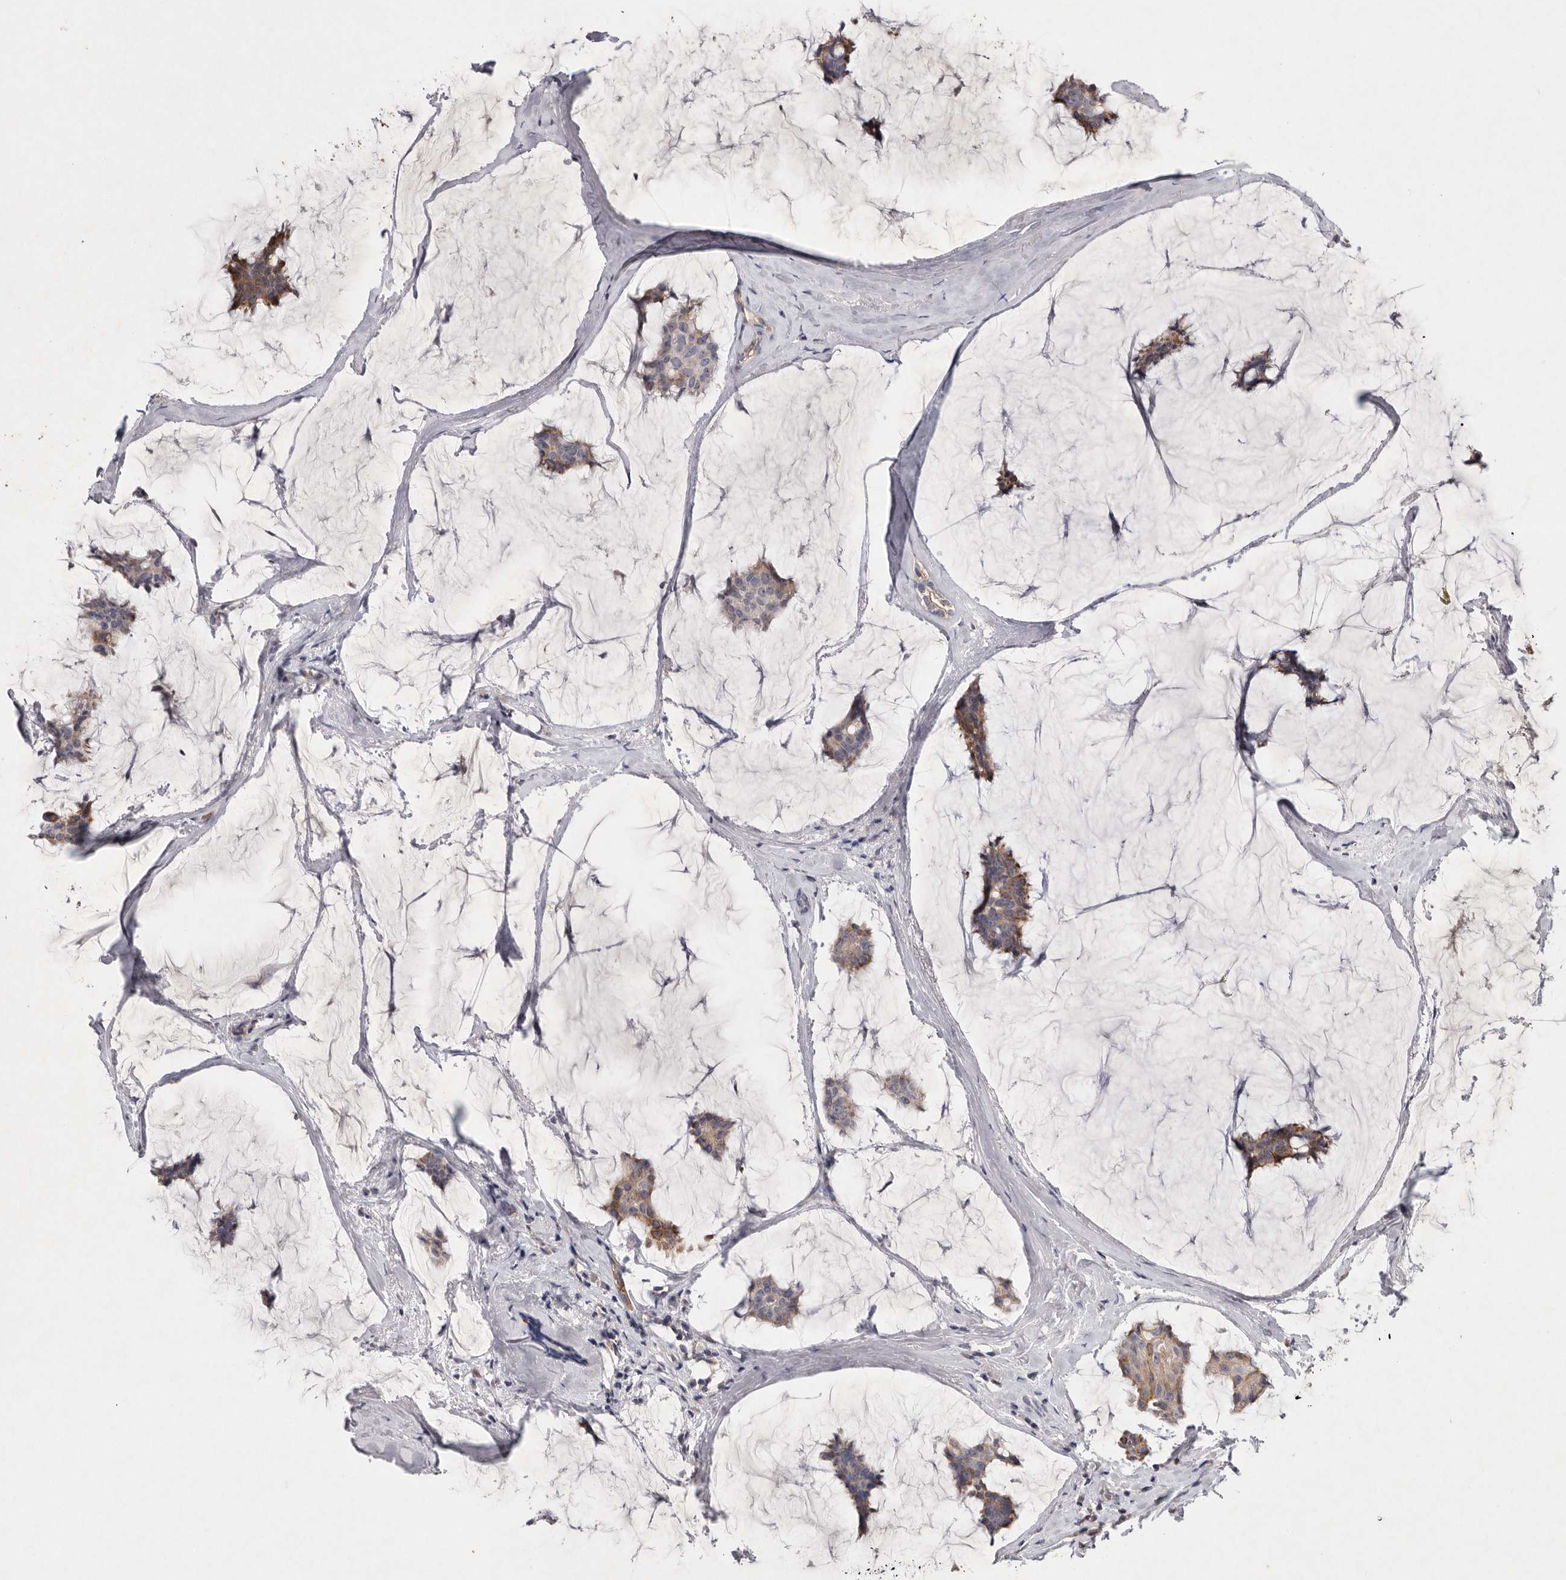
{"staining": {"intensity": "weak", "quantity": "25%-75%", "location": "cytoplasmic/membranous"}, "tissue": "breast cancer", "cell_type": "Tumor cells", "image_type": "cancer", "snomed": [{"axis": "morphology", "description": "Duct carcinoma"}, {"axis": "topography", "description": "Breast"}], "caption": "A brown stain shows weak cytoplasmic/membranous staining of a protein in human intraductal carcinoma (breast) tumor cells.", "gene": "TNFSF14", "patient": {"sex": "female", "age": 93}}